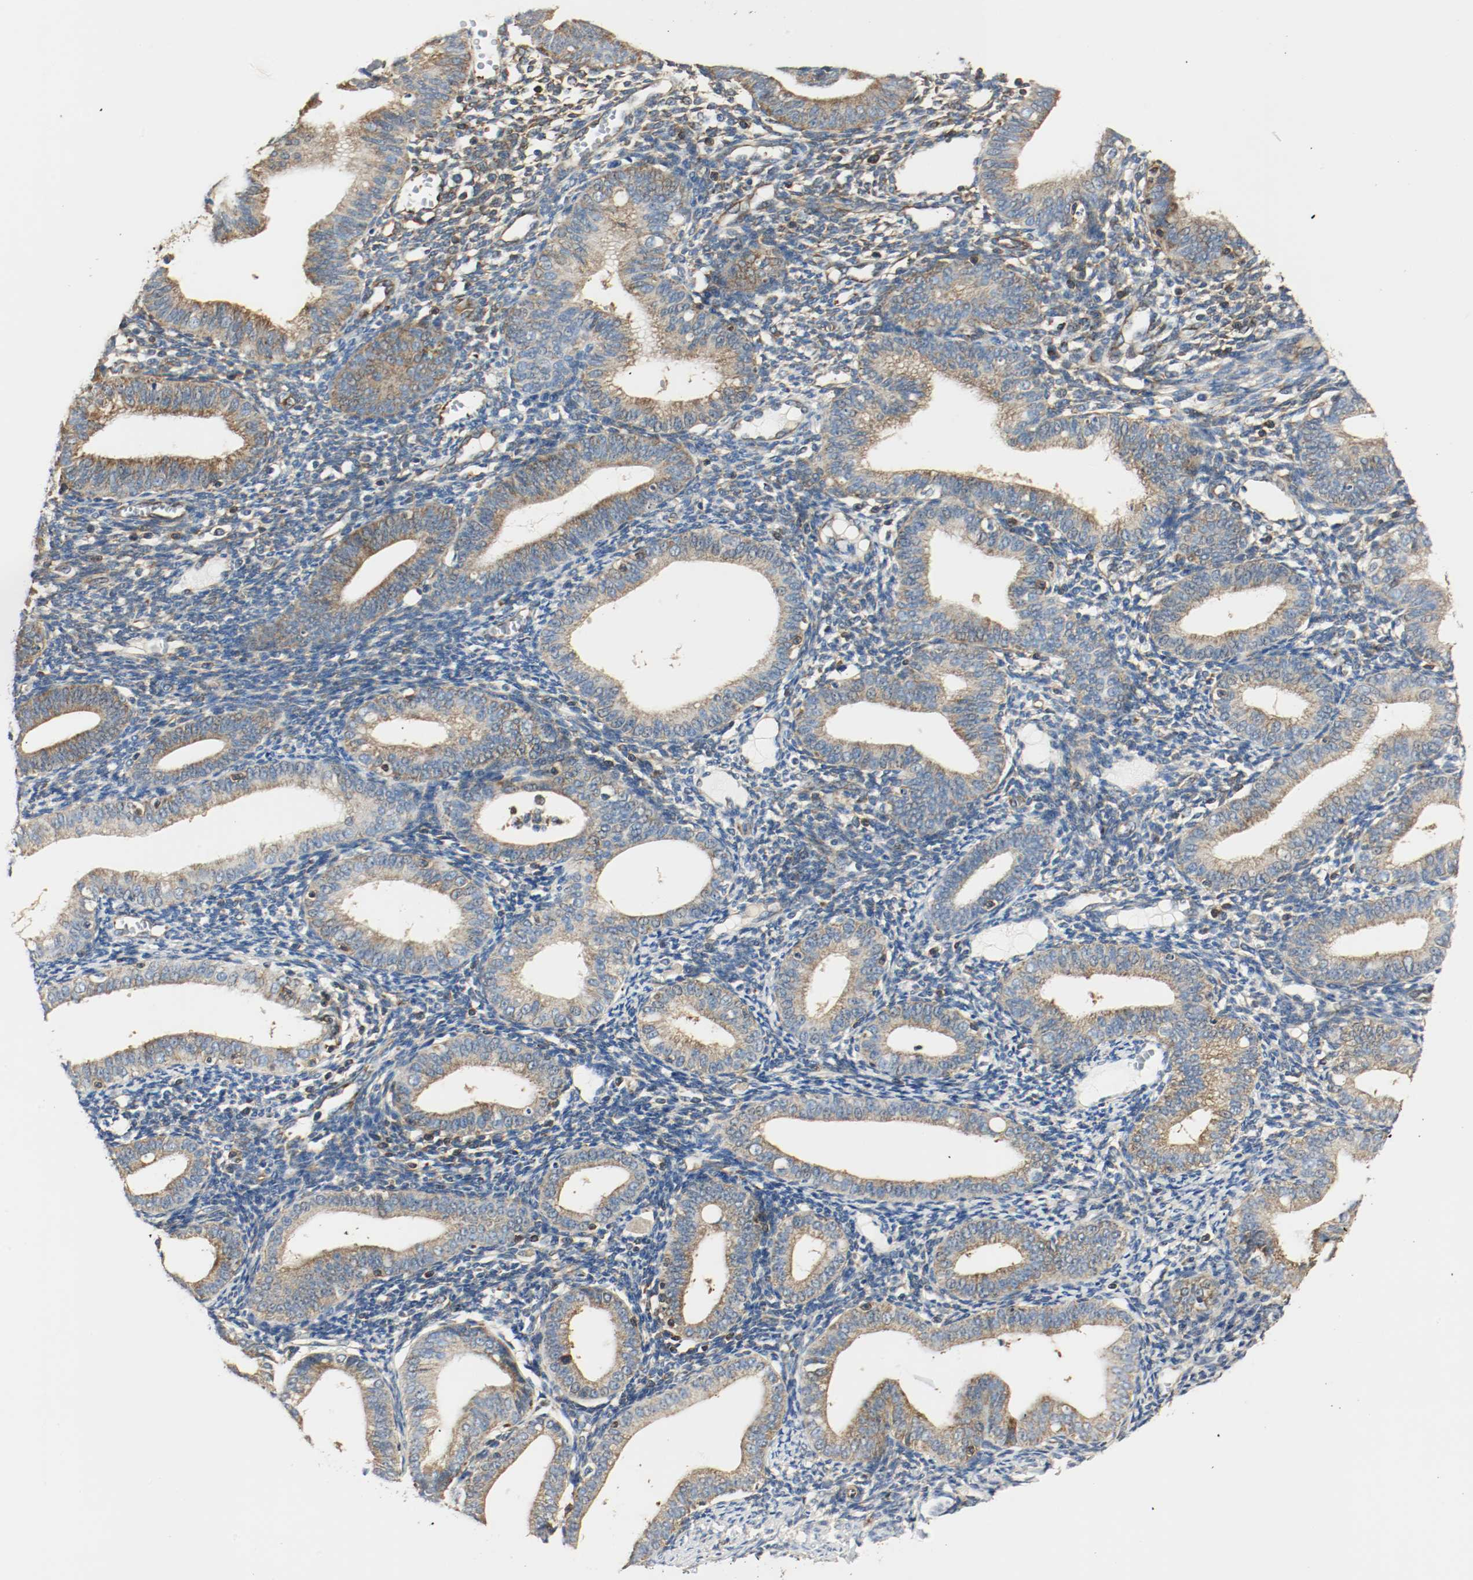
{"staining": {"intensity": "strong", "quantity": "25%-75%", "location": "cytoplasmic/membranous"}, "tissue": "endometrium", "cell_type": "Cells in endometrial stroma", "image_type": "normal", "snomed": [{"axis": "morphology", "description": "Normal tissue, NOS"}, {"axis": "topography", "description": "Endometrium"}], "caption": "Immunohistochemical staining of unremarkable human endometrium shows high levels of strong cytoplasmic/membranous expression in about 25%-75% of cells in endometrial stroma.", "gene": "PLCG1", "patient": {"sex": "female", "age": 61}}